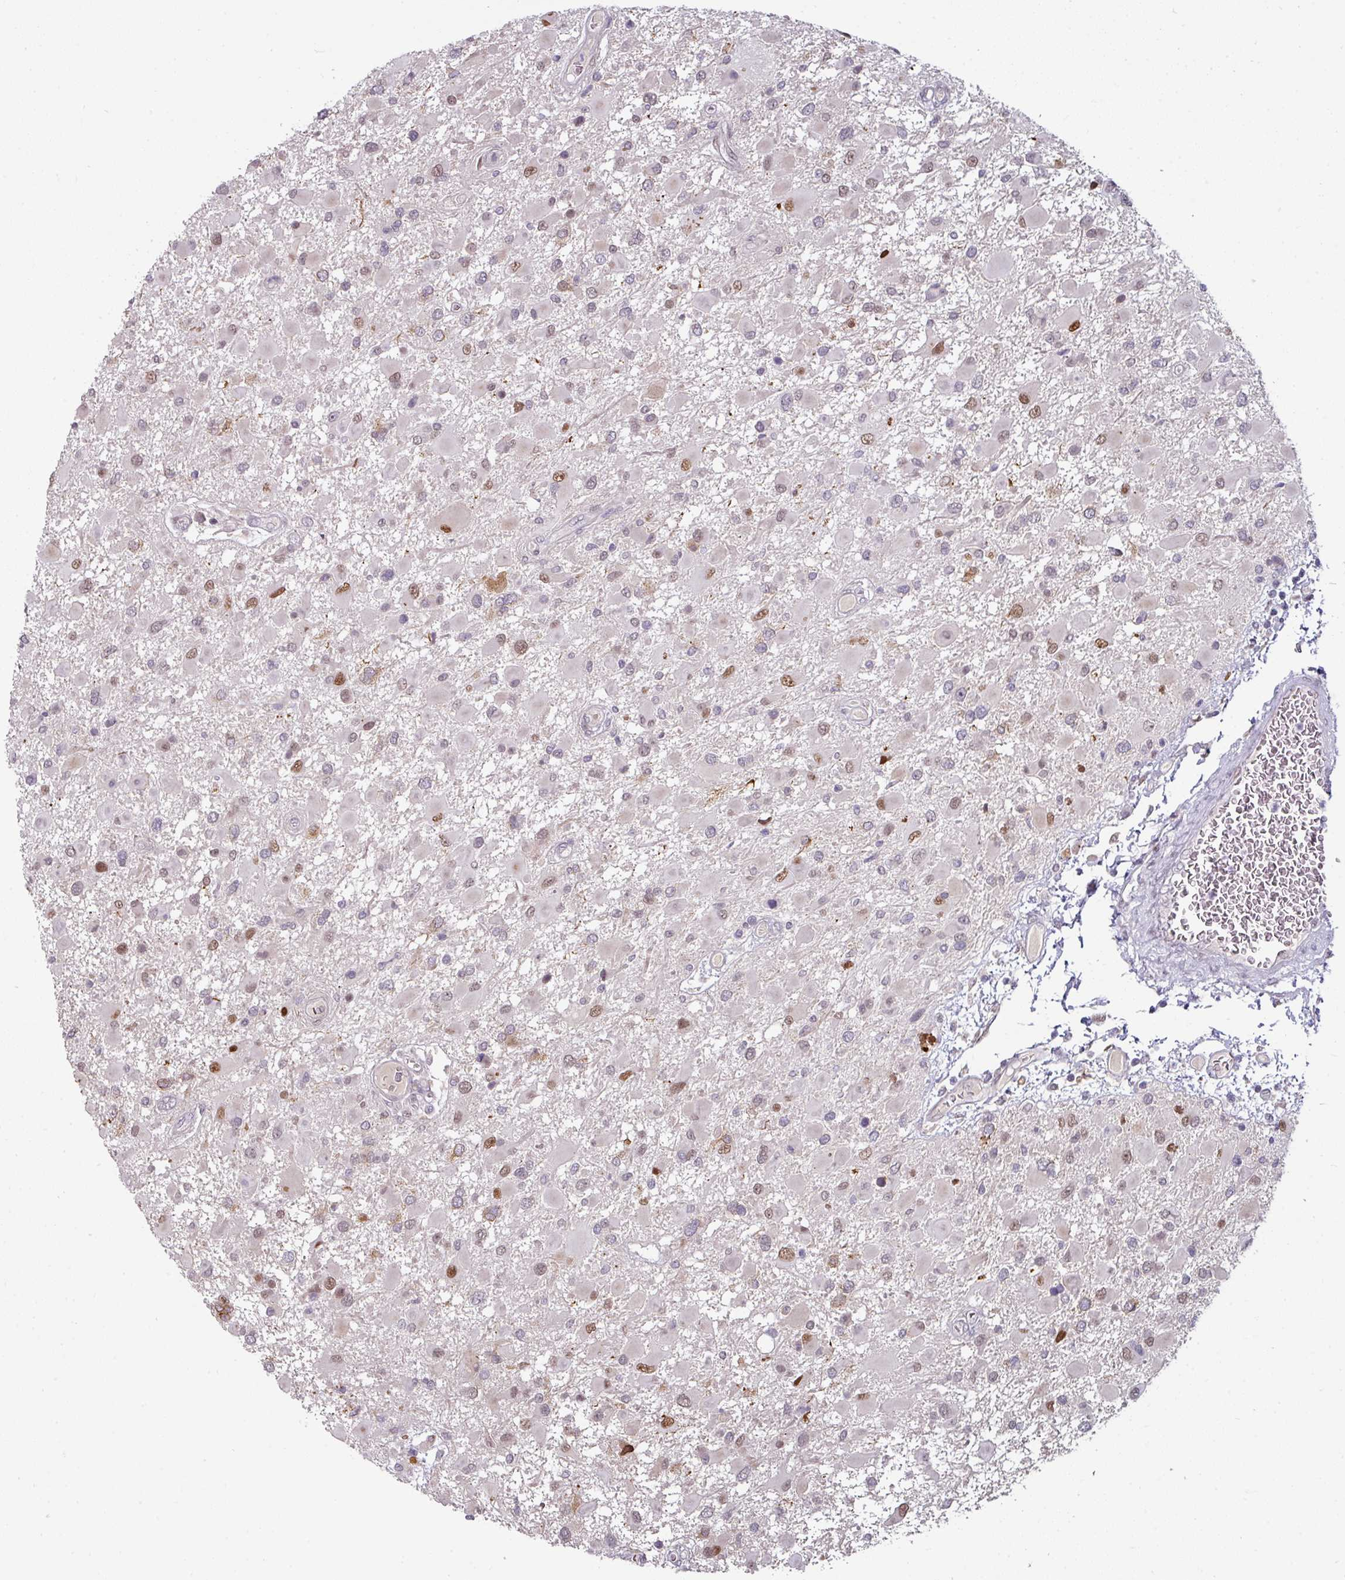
{"staining": {"intensity": "moderate", "quantity": "25%-75%", "location": "nuclear"}, "tissue": "glioma", "cell_type": "Tumor cells", "image_type": "cancer", "snomed": [{"axis": "morphology", "description": "Glioma, malignant, High grade"}, {"axis": "topography", "description": "Brain"}], "caption": "A high-resolution image shows immunohistochemistry staining of glioma, which shows moderate nuclear expression in approximately 25%-75% of tumor cells.", "gene": "SWSAP1", "patient": {"sex": "male", "age": 53}}